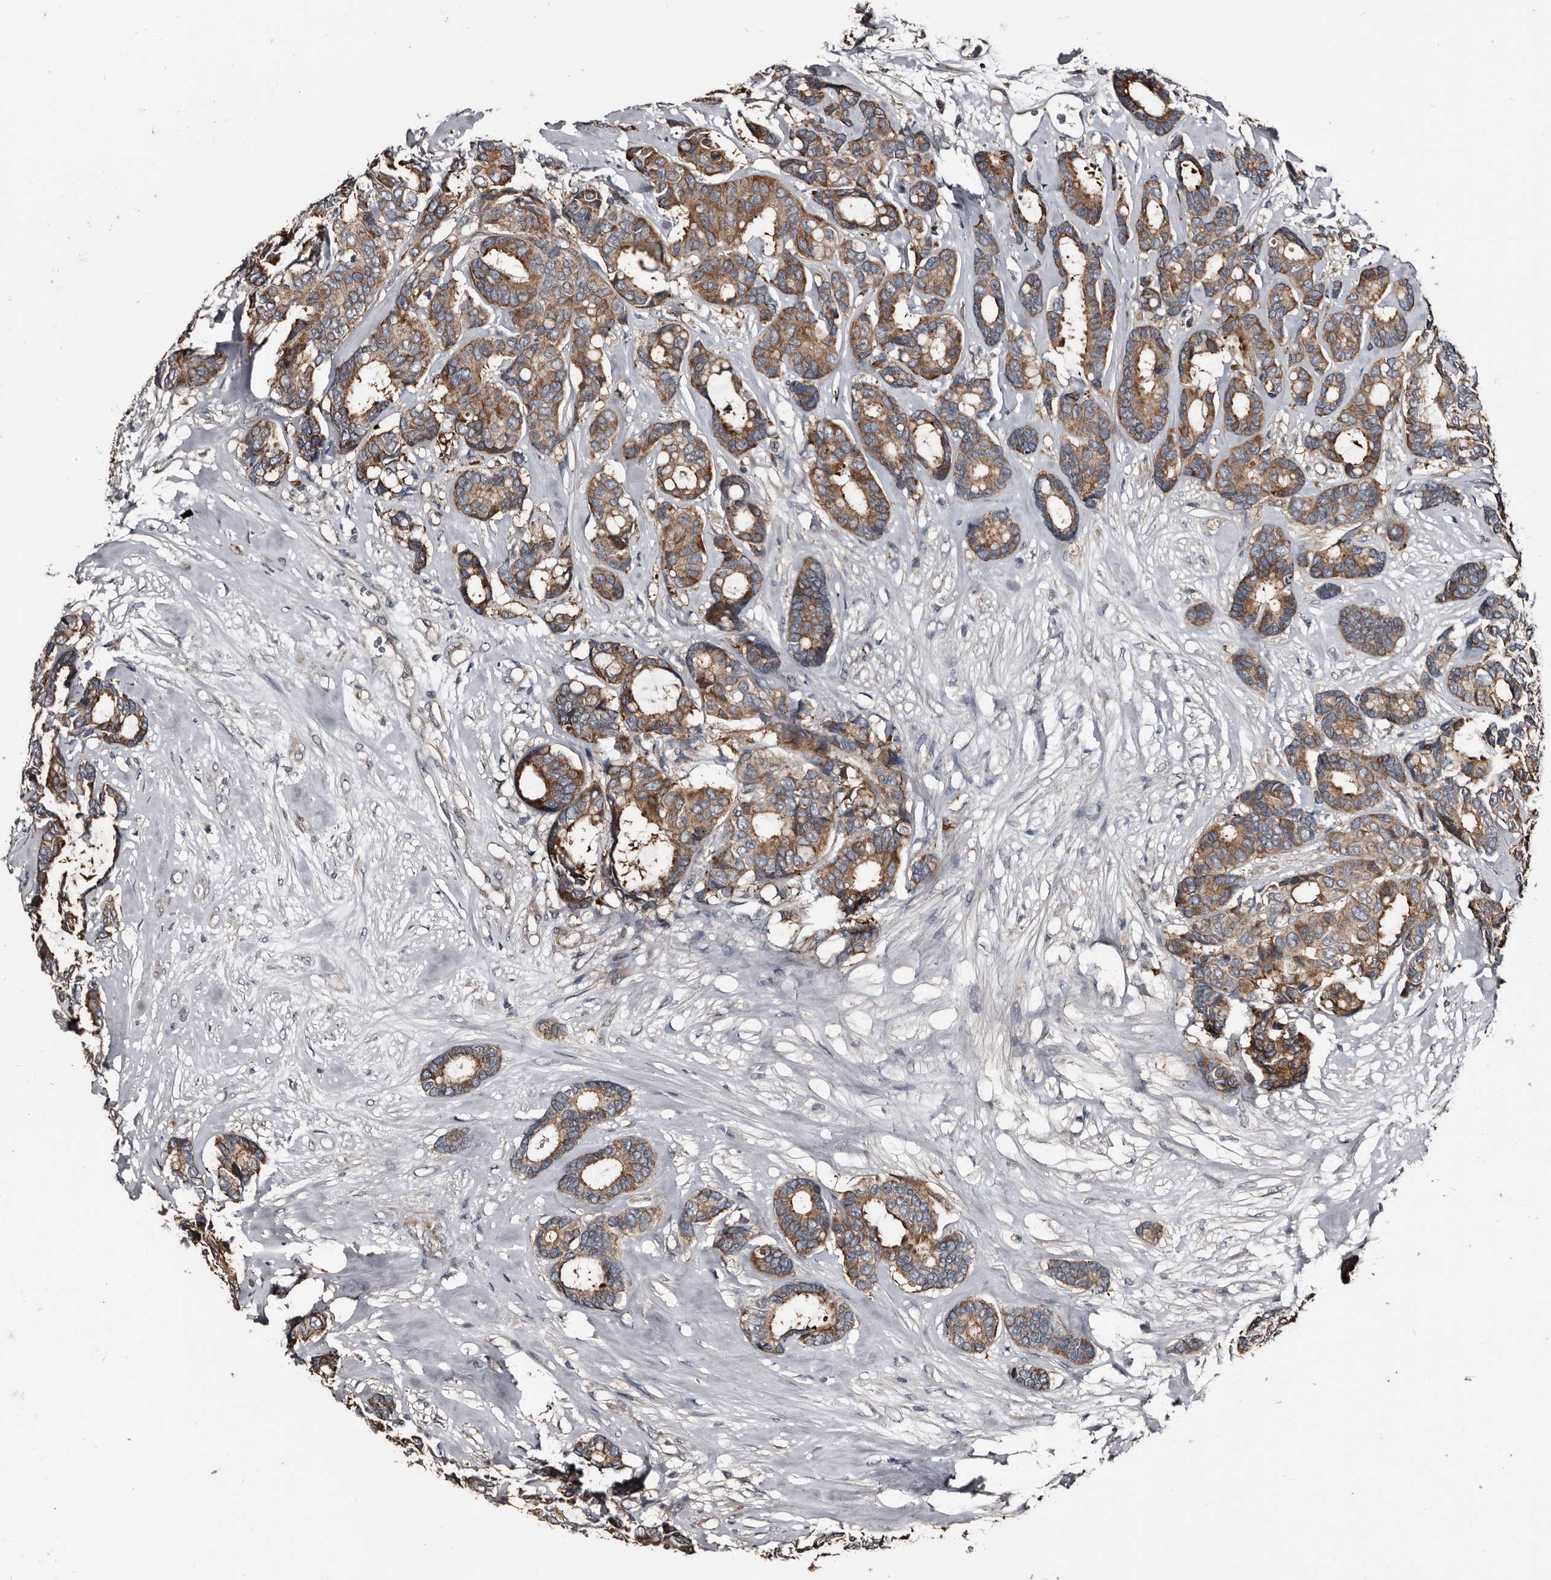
{"staining": {"intensity": "moderate", "quantity": ">75%", "location": "cytoplasmic/membranous"}, "tissue": "breast cancer", "cell_type": "Tumor cells", "image_type": "cancer", "snomed": [{"axis": "morphology", "description": "Duct carcinoma"}, {"axis": "topography", "description": "Breast"}], "caption": "Moderate cytoplasmic/membranous staining for a protein is seen in about >75% of tumor cells of breast intraductal carcinoma using immunohistochemistry (IHC).", "gene": "DHPS", "patient": {"sex": "female", "age": 87}}